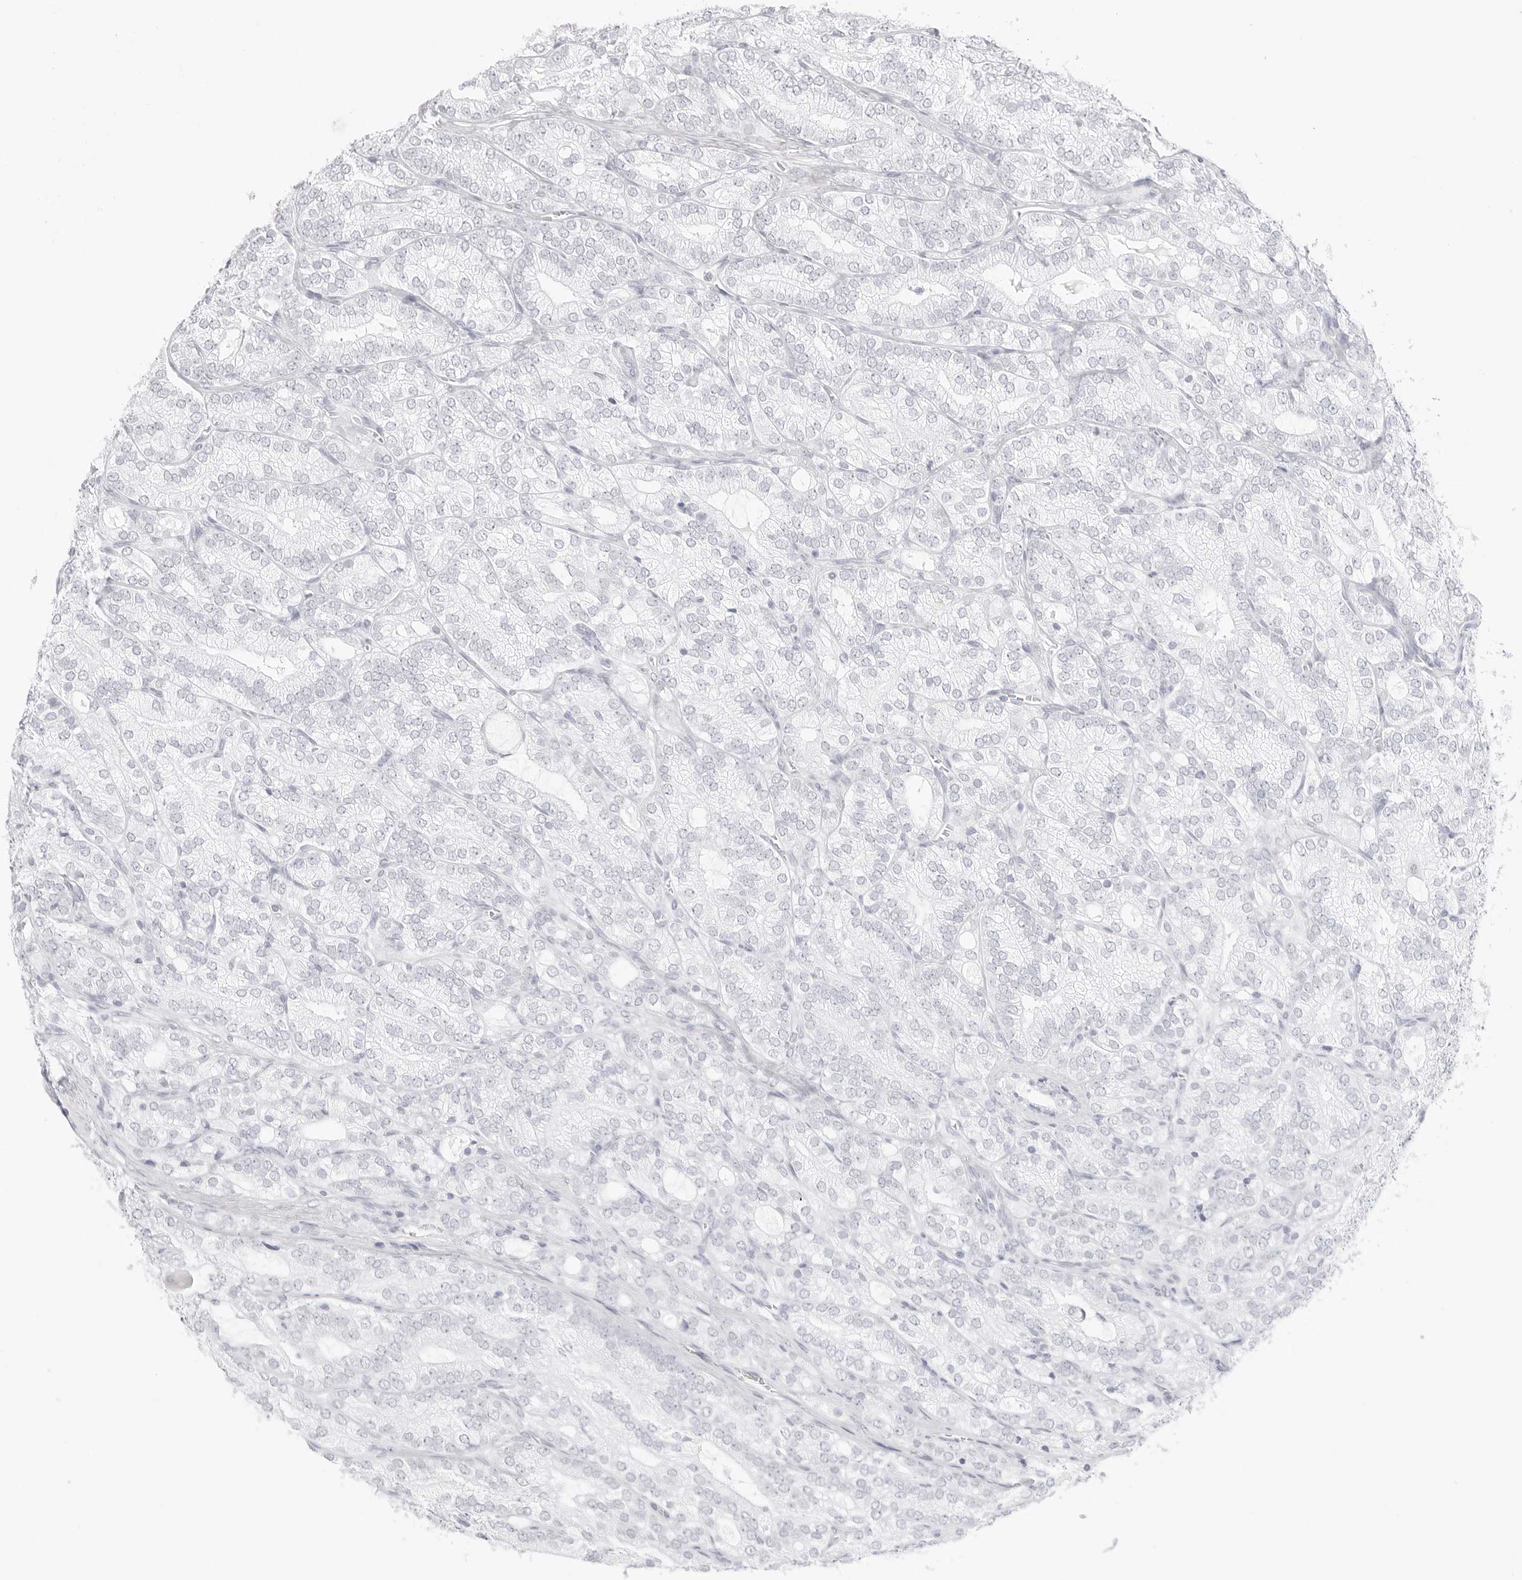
{"staining": {"intensity": "negative", "quantity": "none", "location": "none"}, "tissue": "prostate cancer", "cell_type": "Tumor cells", "image_type": "cancer", "snomed": [{"axis": "morphology", "description": "Adenocarcinoma, High grade"}, {"axis": "topography", "description": "Prostate"}], "caption": "High power microscopy micrograph of an IHC histopathology image of prostate cancer, revealing no significant staining in tumor cells.", "gene": "HMGCS2", "patient": {"sex": "male", "age": 57}}